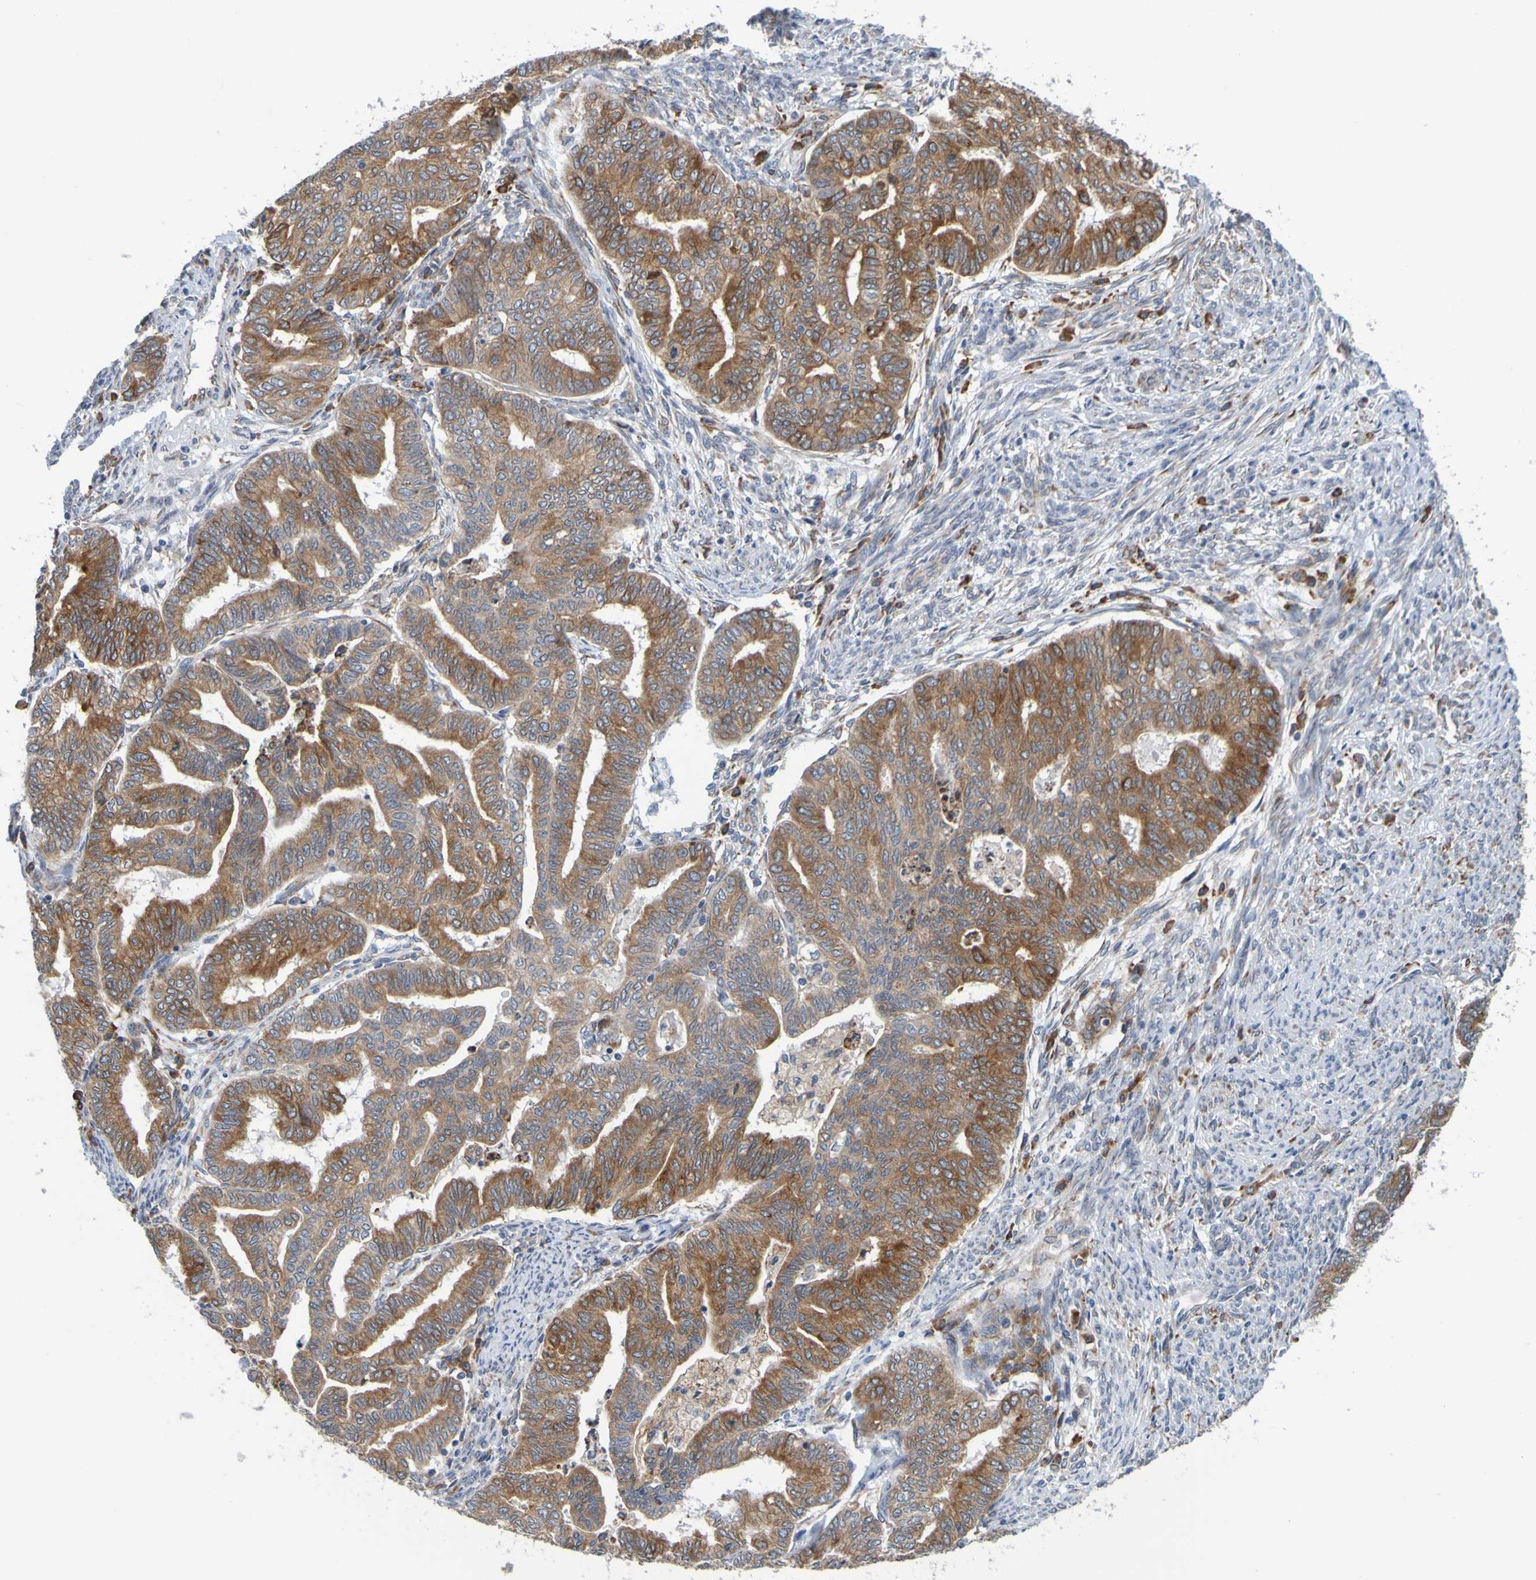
{"staining": {"intensity": "strong", "quantity": "25%-75%", "location": "cytoplasmic/membranous"}, "tissue": "endometrial cancer", "cell_type": "Tumor cells", "image_type": "cancer", "snomed": [{"axis": "morphology", "description": "Adenocarcinoma, NOS"}, {"axis": "topography", "description": "Endometrium"}], "caption": "High-power microscopy captured an immunohistochemistry histopathology image of endometrial cancer, revealing strong cytoplasmic/membranous positivity in about 25%-75% of tumor cells.", "gene": "SIL1", "patient": {"sex": "female", "age": 79}}